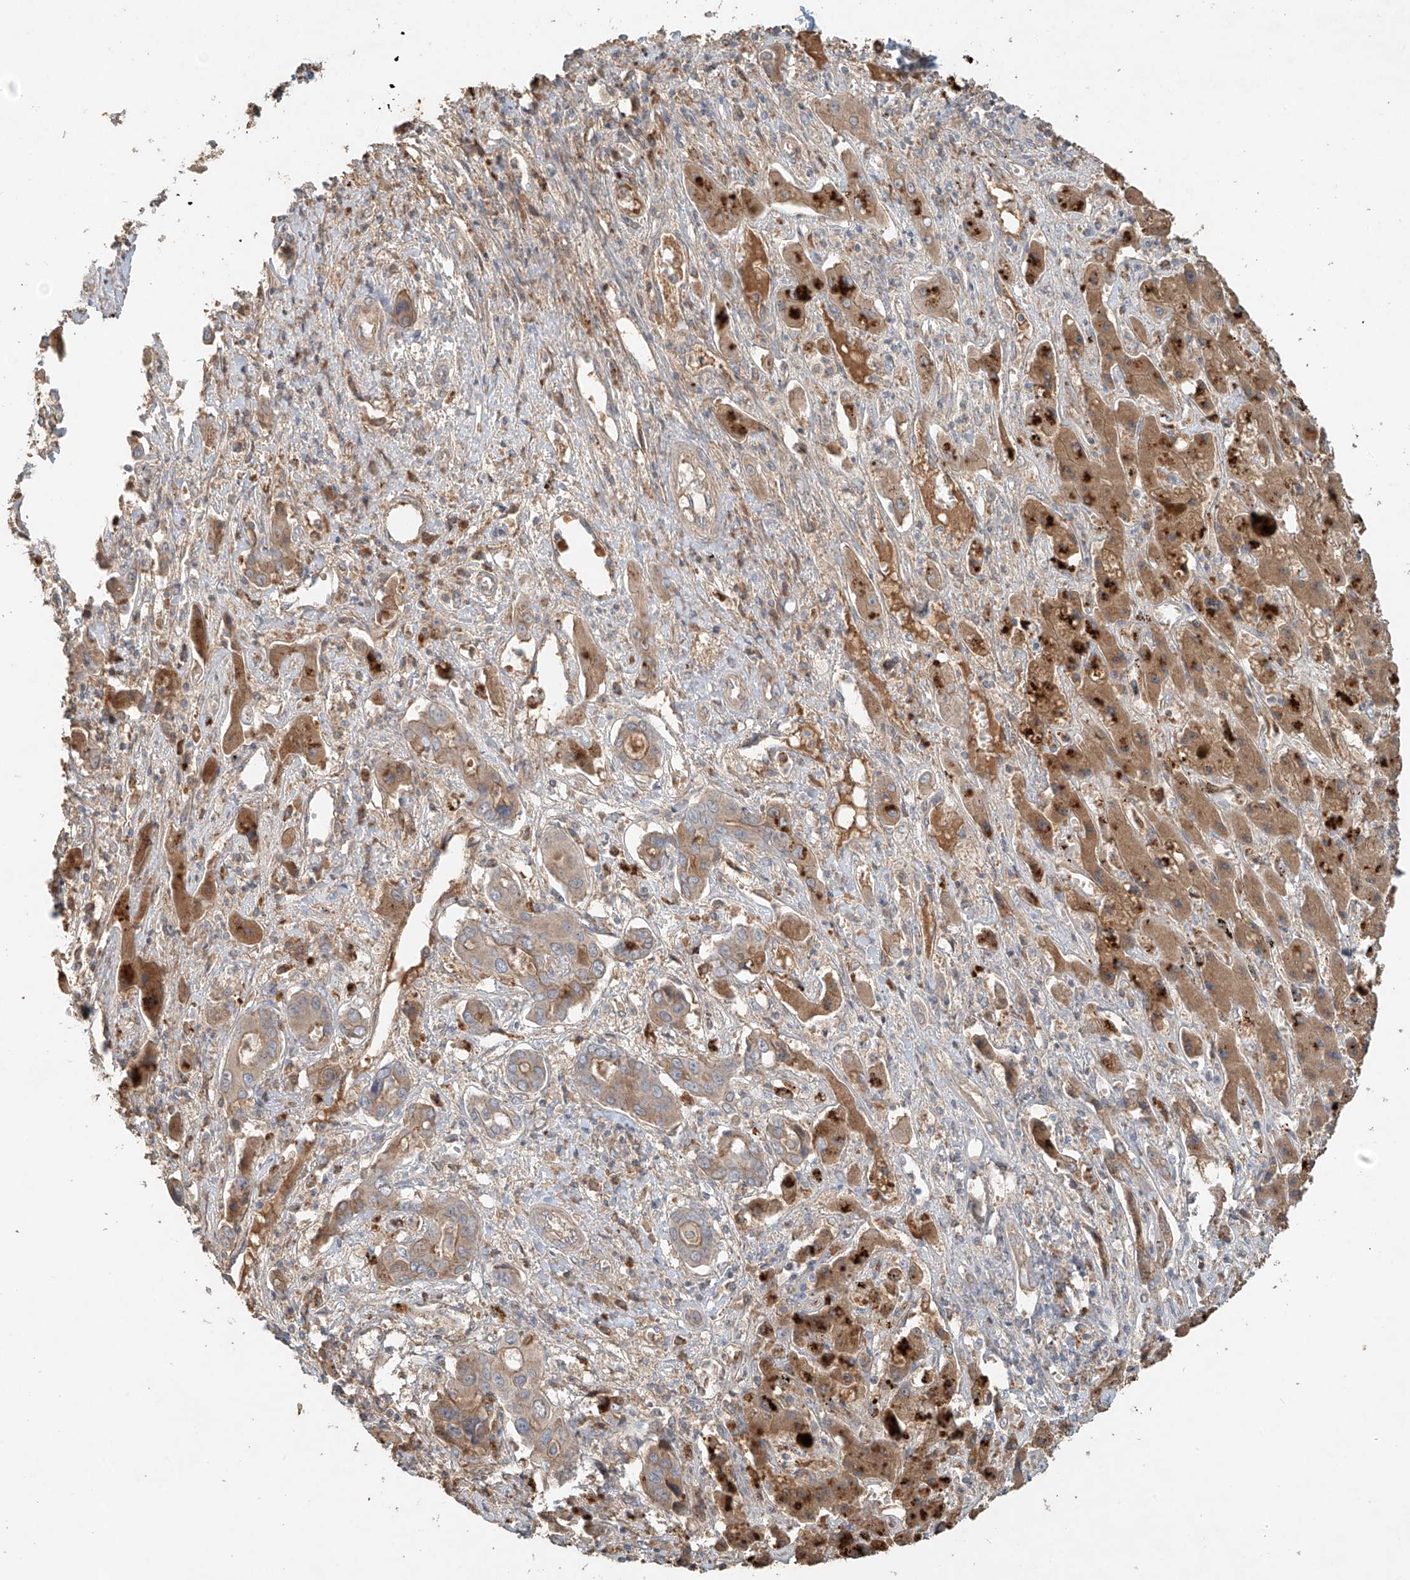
{"staining": {"intensity": "weak", "quantity": ">75%", "location": "cytoplasmic/membranous"}, "tissue": "liver cancer", "cell_type": "Tumor cells", "image_type": "cancer", "snomed": [{"axis": "morphology", "description": "Cholangiocarcinoma"}, {"axis": "topography", "description": "Liver"}], "caption": "Tumor cells exhibit low levels of weak cytoplasmic/membranous expression in approximately >75% of cells in liver cancer. Immunohistochemistry stains the protein of interest in brown and the nuclei are stained blue.", "gene": "GNB1L", "patient": {"sex": "male", "age": 67}}